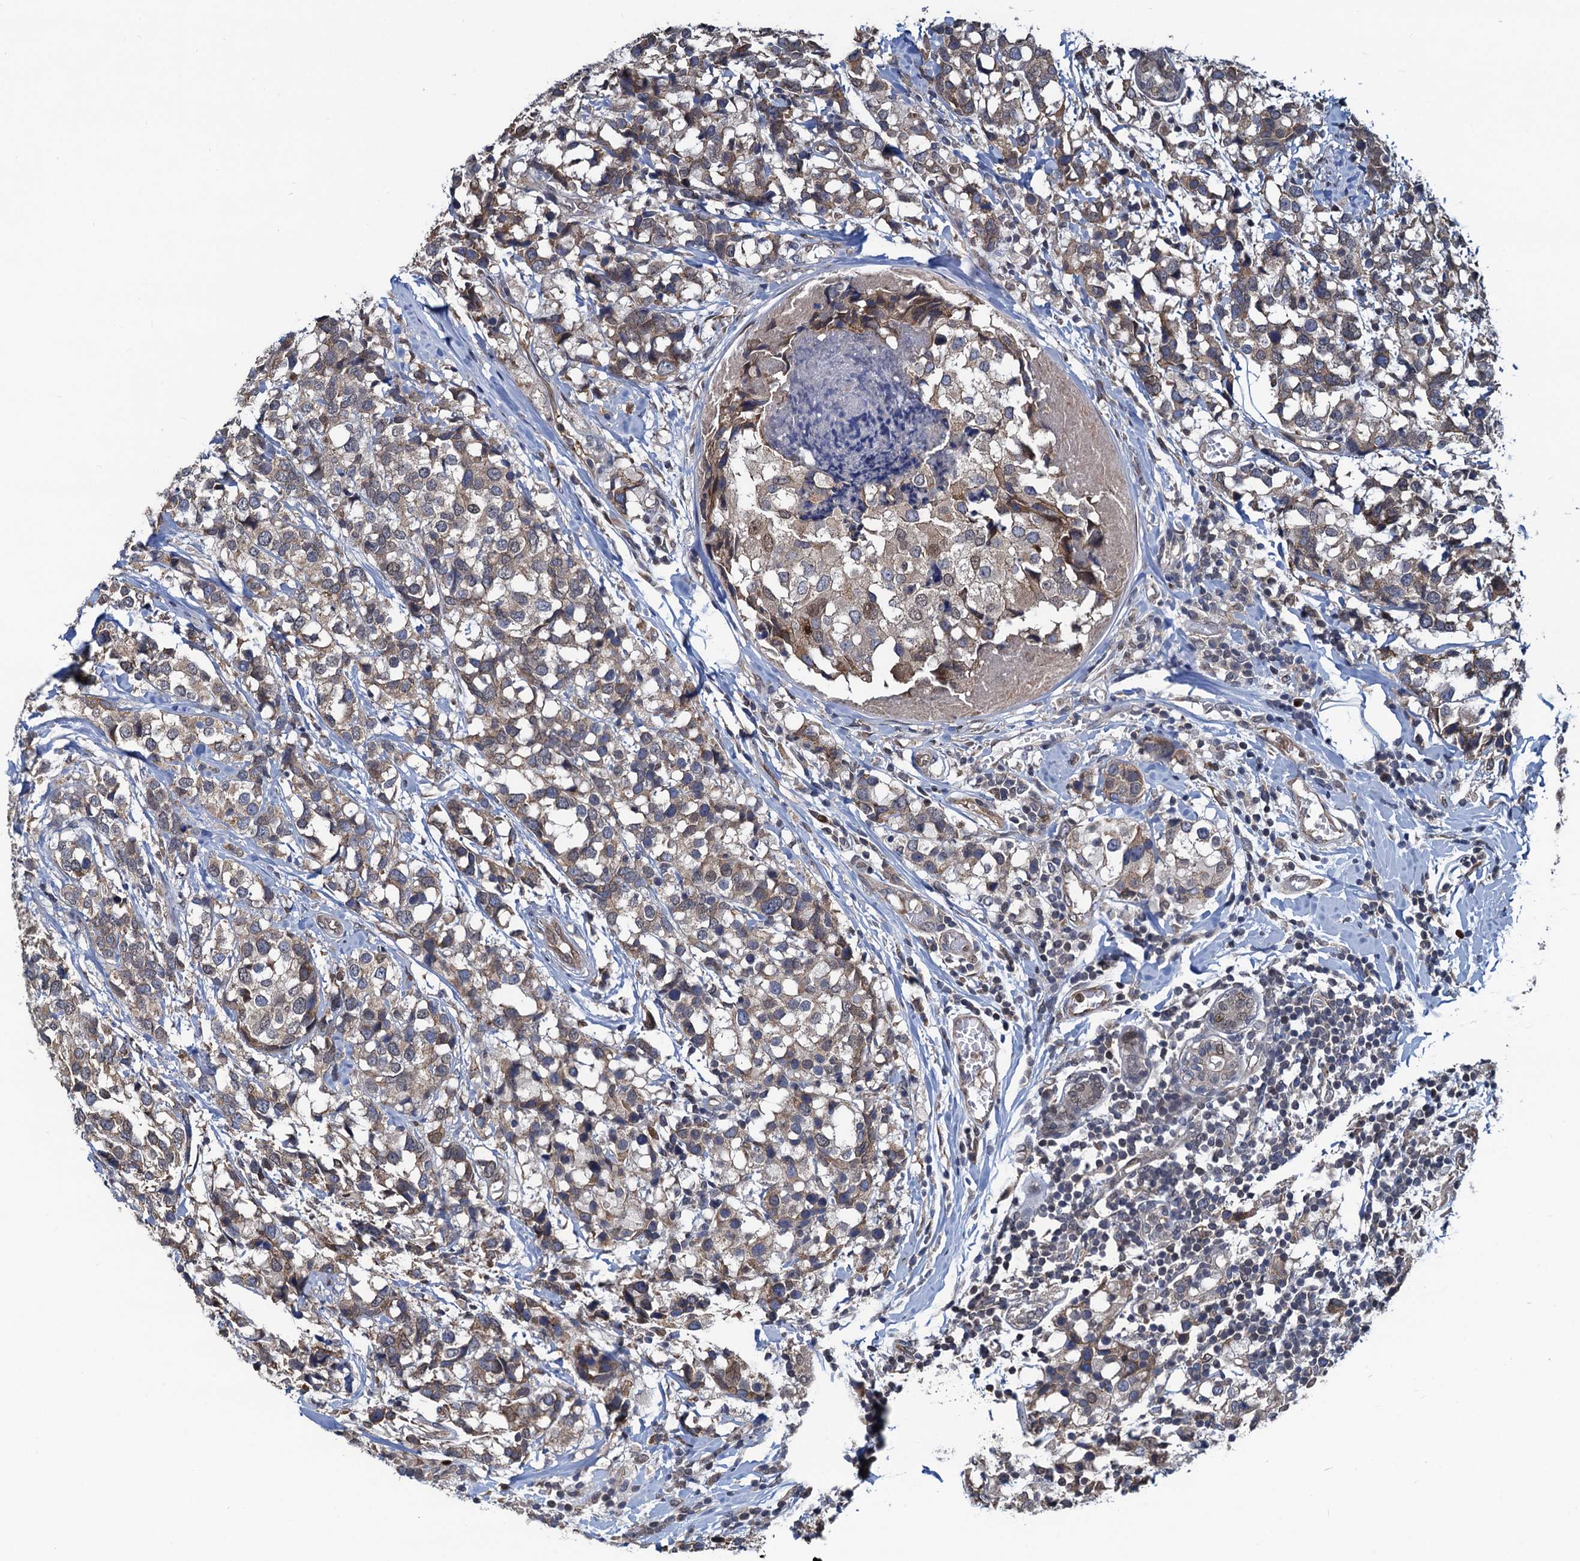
{"staining": {"intensity": "weak", "quantity": ">75%", "location": "cytoplasmic/membranous"}, "tissue": "breast cancer", "cell_type": "Tumor cells", "image_type": "cancer", "snomed": [{"axis": "morphology", "description": "Lobular carcinoma"}, {"axis": "topography", "description": "Breast"}], "caption": "The immunohistochemical stain labels weak cytoplasmic/membranous staining in tumor cells of breast lobular carcinoma tissue.", "gene": "RNF125", "patient": {"sex": "female", "age": 59}}